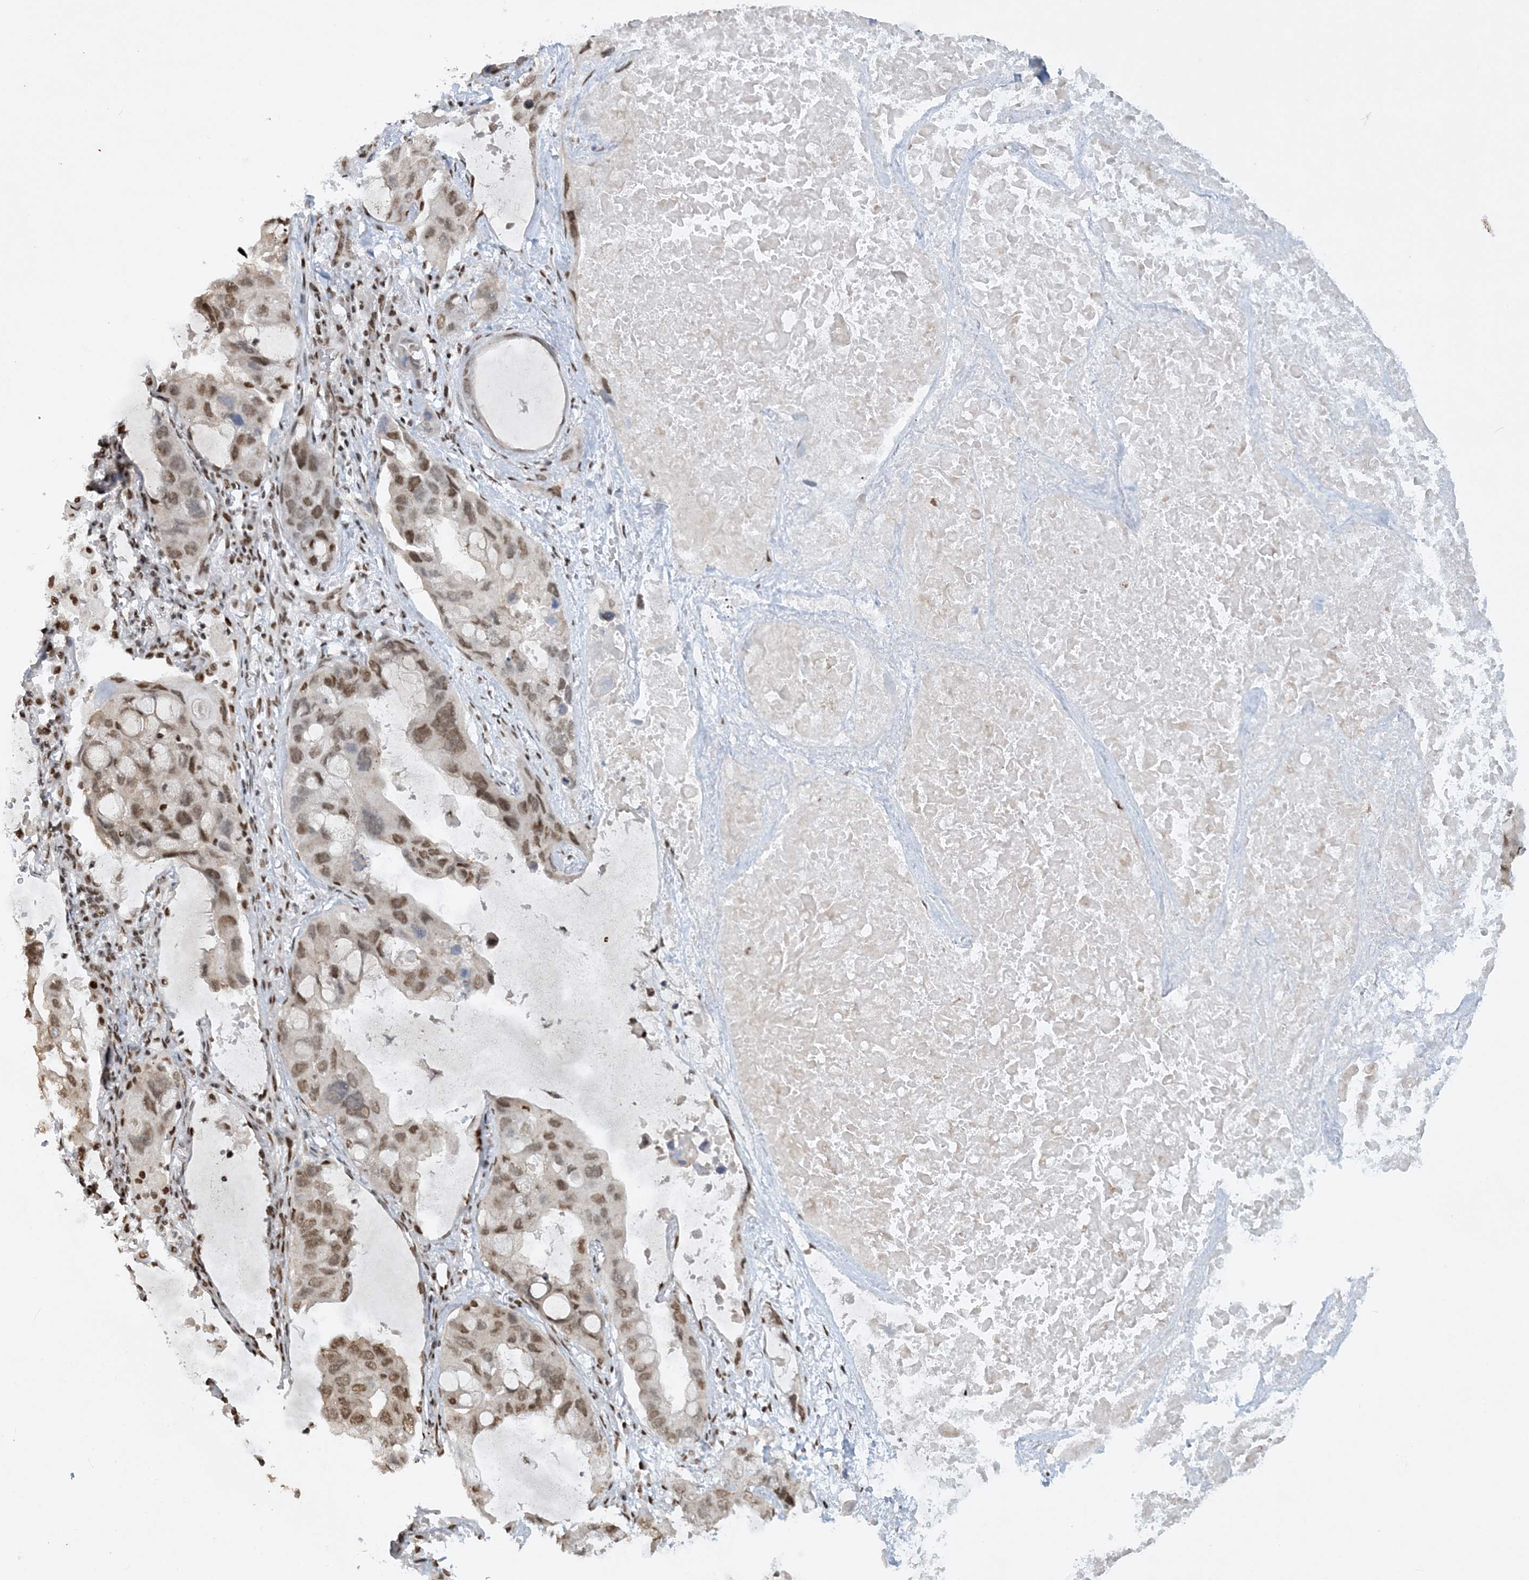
{"staining": {"intensity": "moderate", "quantity": ">75%", "location": "nuclear"}, "tissue": "lung cancer", "cell_type": "Tumor cells", "image_type": "cancer", "snomed": [{"axis": "morphology", "description": "Squamous cell carcinoma, NOS"}, {"axis": "topography", "description": "Lung"}], "caption": "DAB immunohistochemical staining of human lung squamous cell carcinoma reveals moderate nuclear protein staining in approximately >75% of tumor cells.", "gene": "DELE1", "patient": {"sex": "female", "age": 73}}